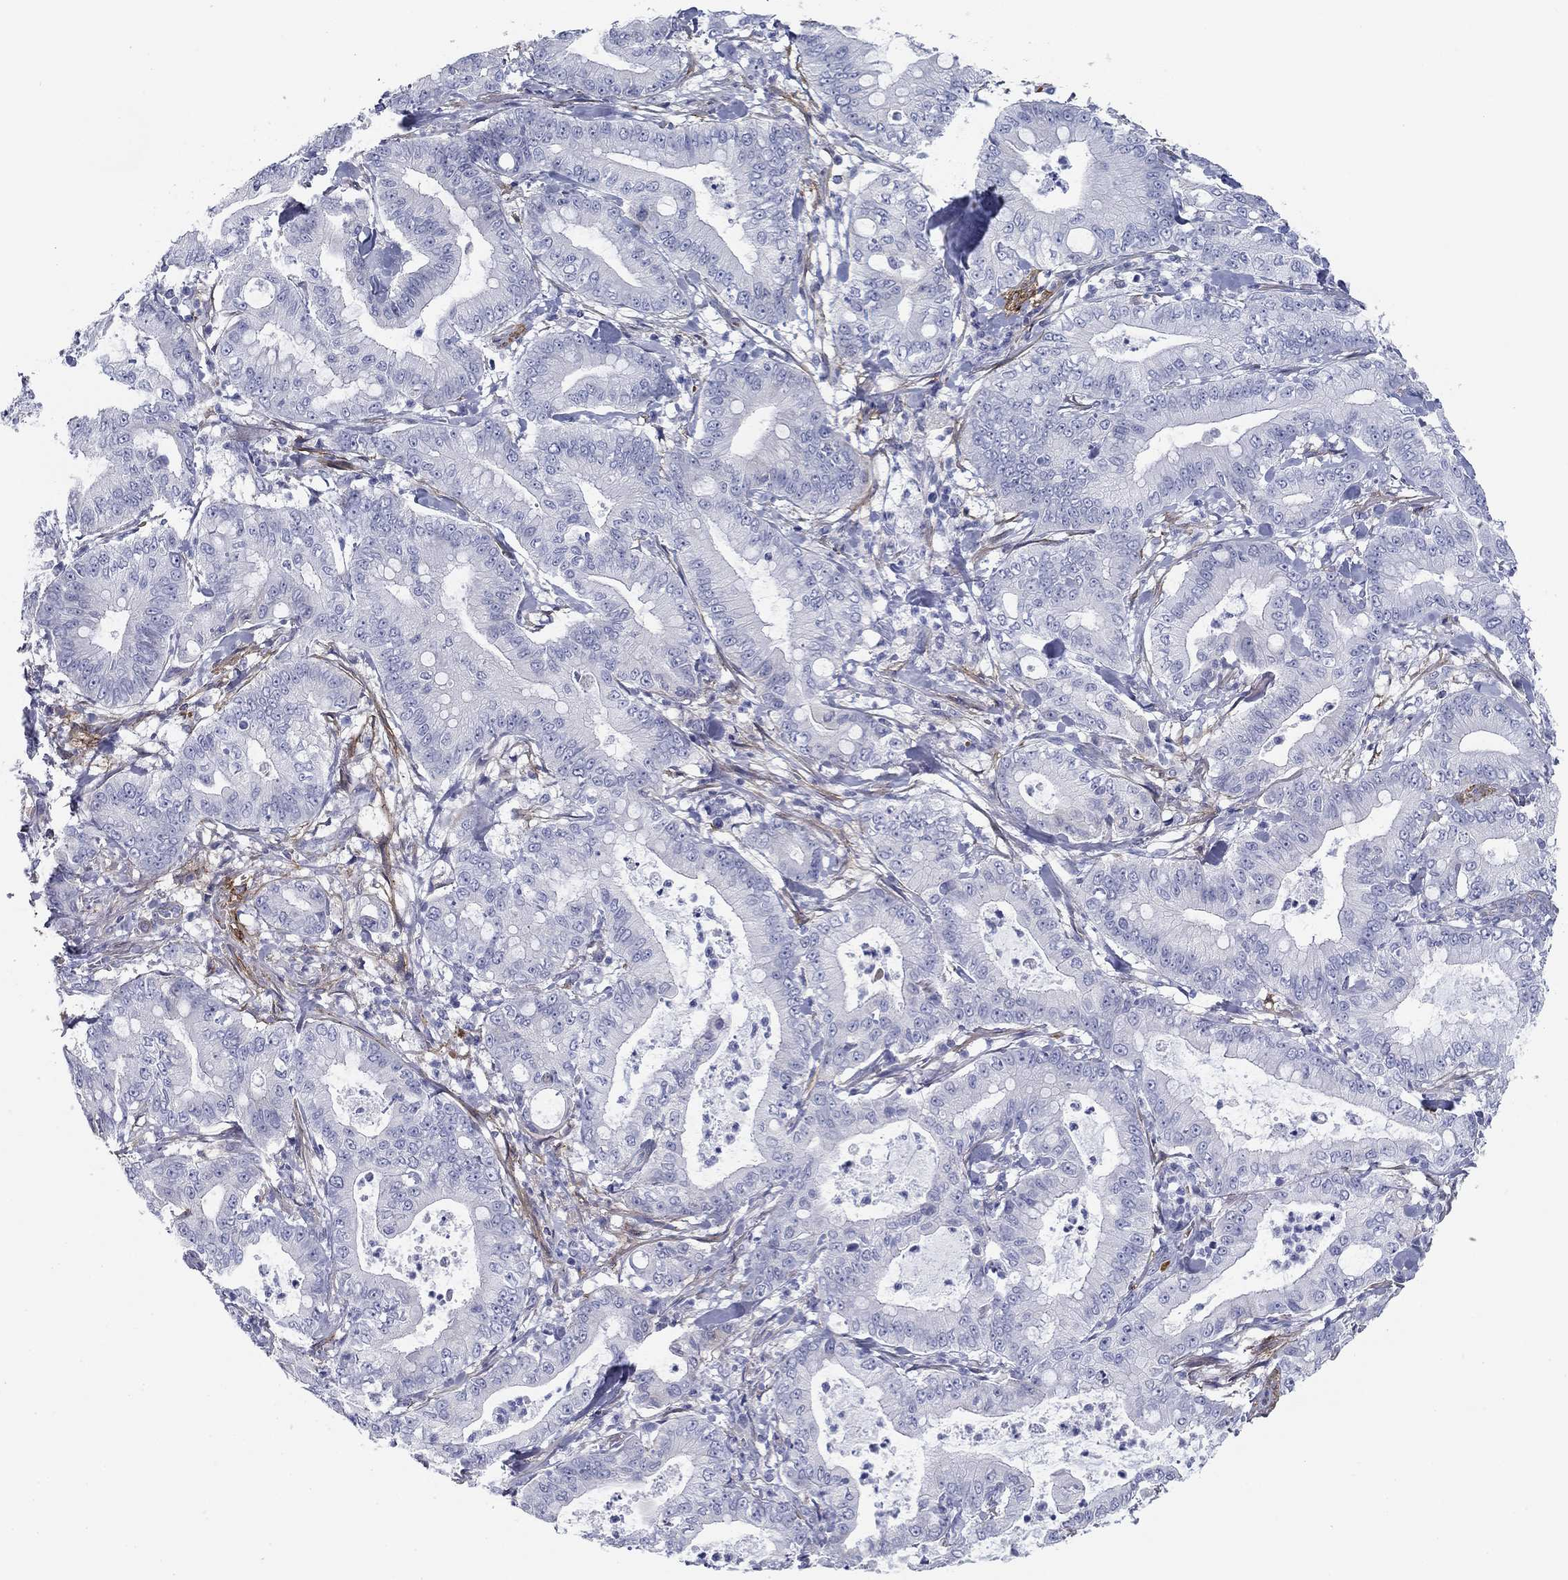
{"staining": {"intensity": "negative", "quantity": "none", "location": "none"}, "tissue": "pancreatic cancer", "cell_type": "Tumor cells", "image_type": "cancer", "snomed": [{"axis": "morphology", "description": "Adenocarcinoma, NOS"}, {"axis": "topography", "description": "Pancreas"}], "caption": "Immunohistochemical staining of pancreatic cancer (adenocarcinoma) demonstrates no significant staining in tumor cells.", "gene": "GPC1", "patient": {"sex": "male", "age": 71}}